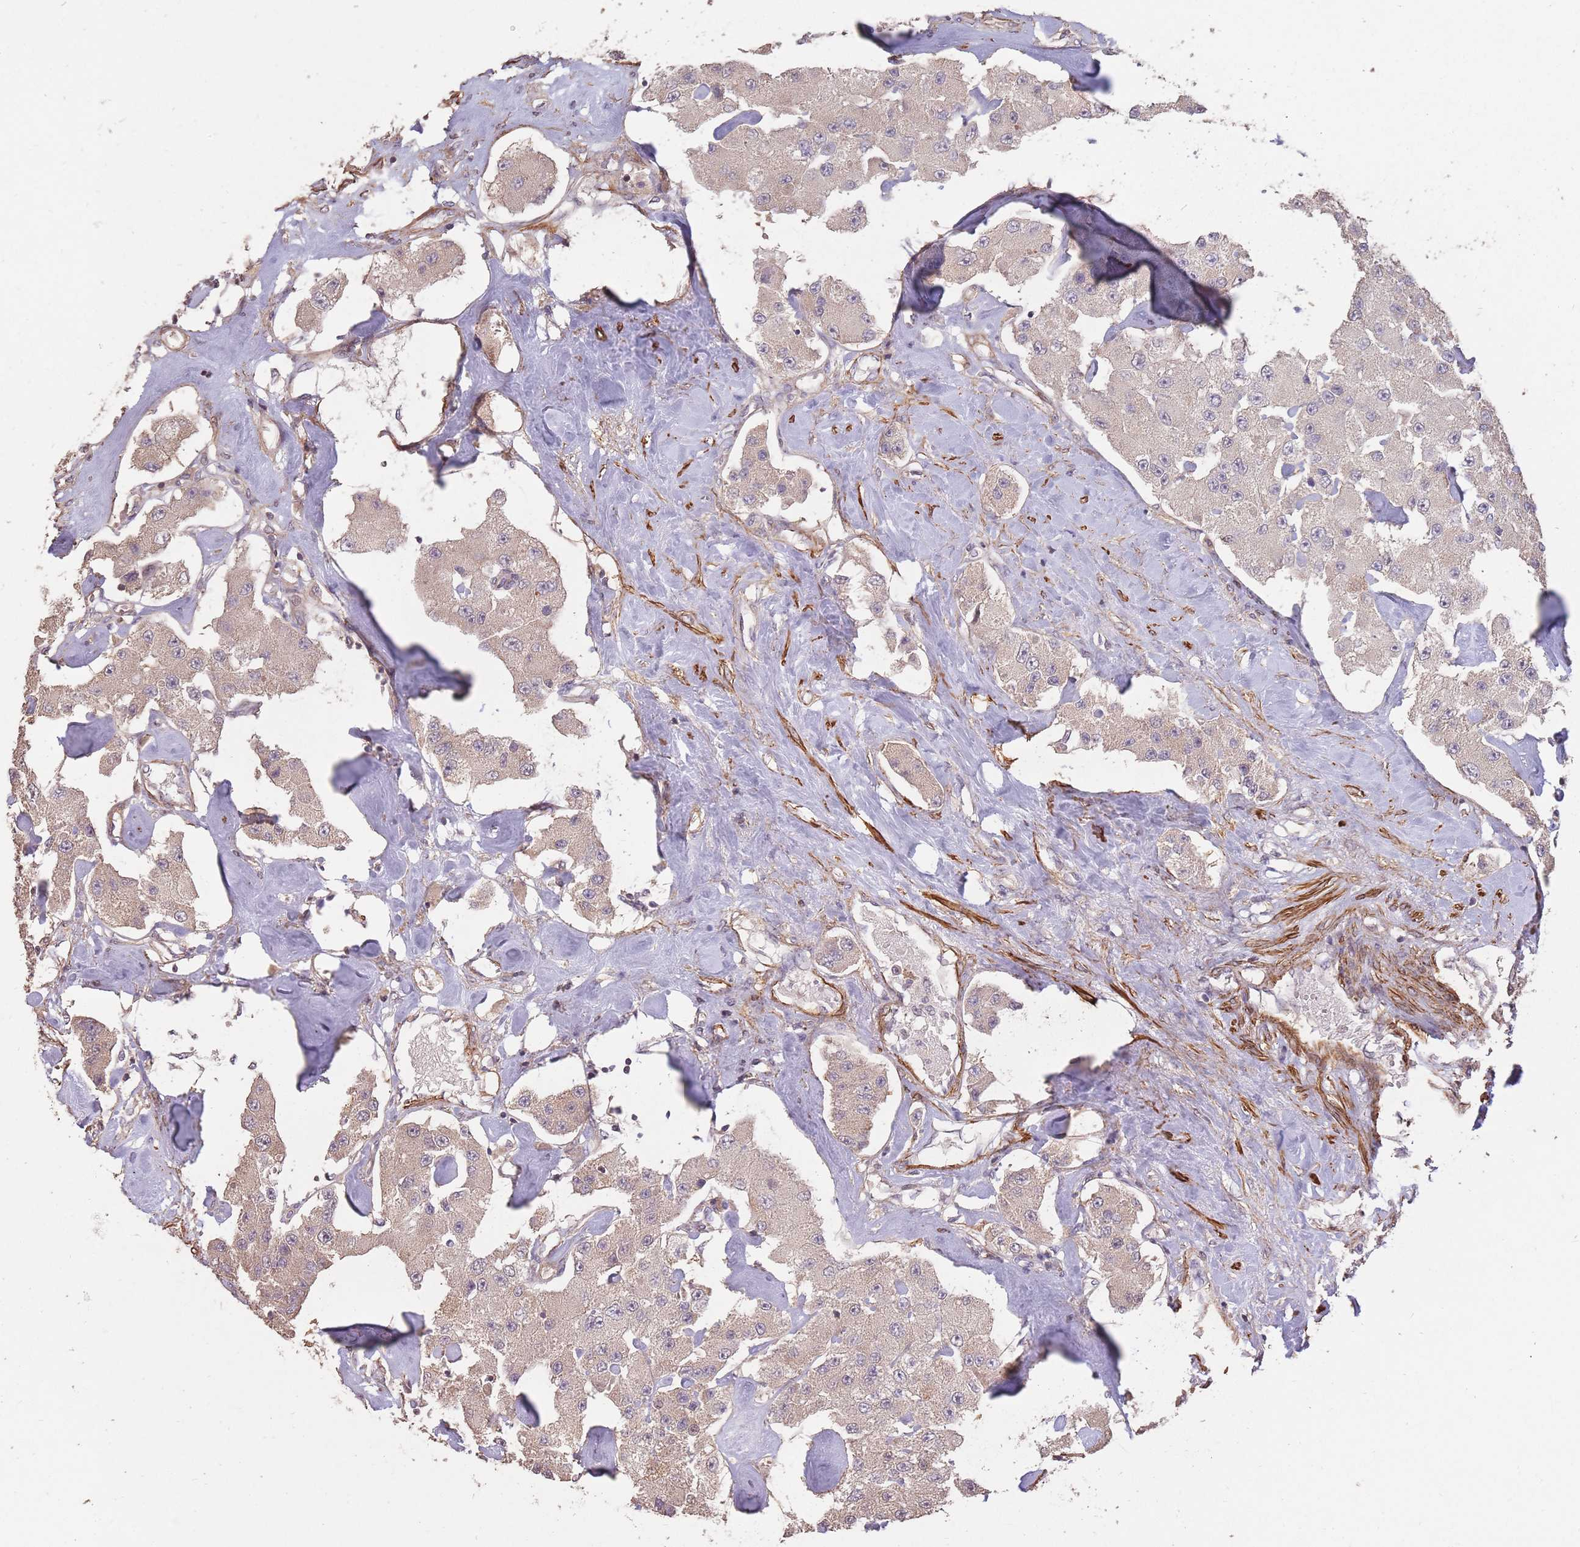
{"staining": {"intensity": "weak", "quantity": "25%-75%", "location": "cytoplasmic/membranous"}, "tissue": "carcinoid", "cell_type": "Tumor cells", "image_type": "cancer", "snomed": [{"axis": "morphology", "description": "Carcinoid, malignant, NOS"}, {"axis": "topography", "description": "Pancreas"}], "caption": "Protein analysis of carcinoid (malignant) tissue demonstrates weak cytoplasmic/membranous positivity in approximately 25%-75% of tumor cells. The staining was performed using DAB (3,3'-diaminobenzidine), with brown indicating positive protein expression. Nuclei are stained blue with hematoxylin.", "gene": "NLRC4", "patient": {"sex": "male", "age": 41}}